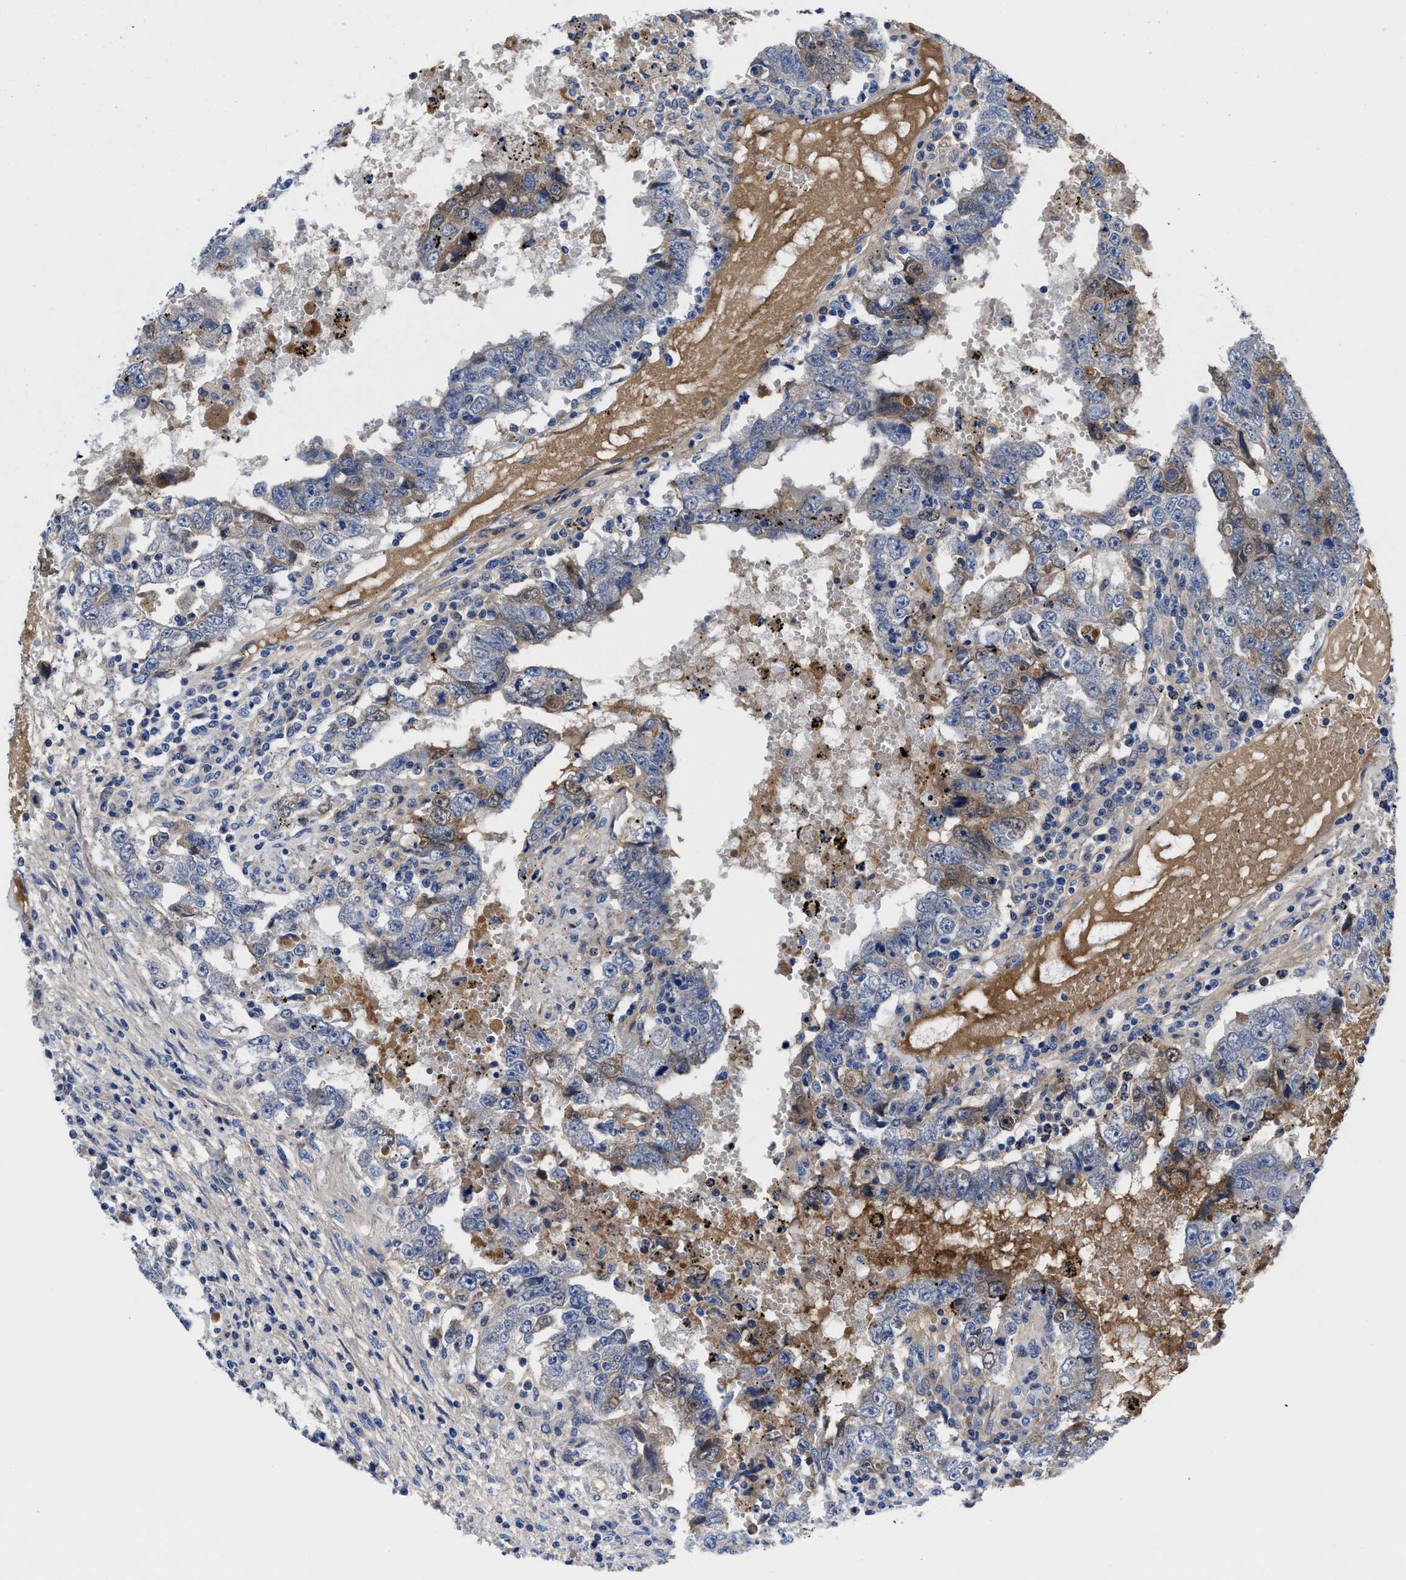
{"staining": {"intensity": "weak", "quantity": "<25%", "location": "cytoplasmic/membranous"}, "tissue": "testis cancer", "cell_type": "Tumor cells", "image_type": "cancer", "snomed": [{"axis": "morphology", "description": "Carcinoma, Embryonal, NOS"}, {"axis": "topography", "description": "Testis"}], "caption": "This is an IHC histopathology image of testis cancer. There is no expression in tumor cells.", "gene": "DHRS13", "patient": {"sex": "male", "age": 26}}